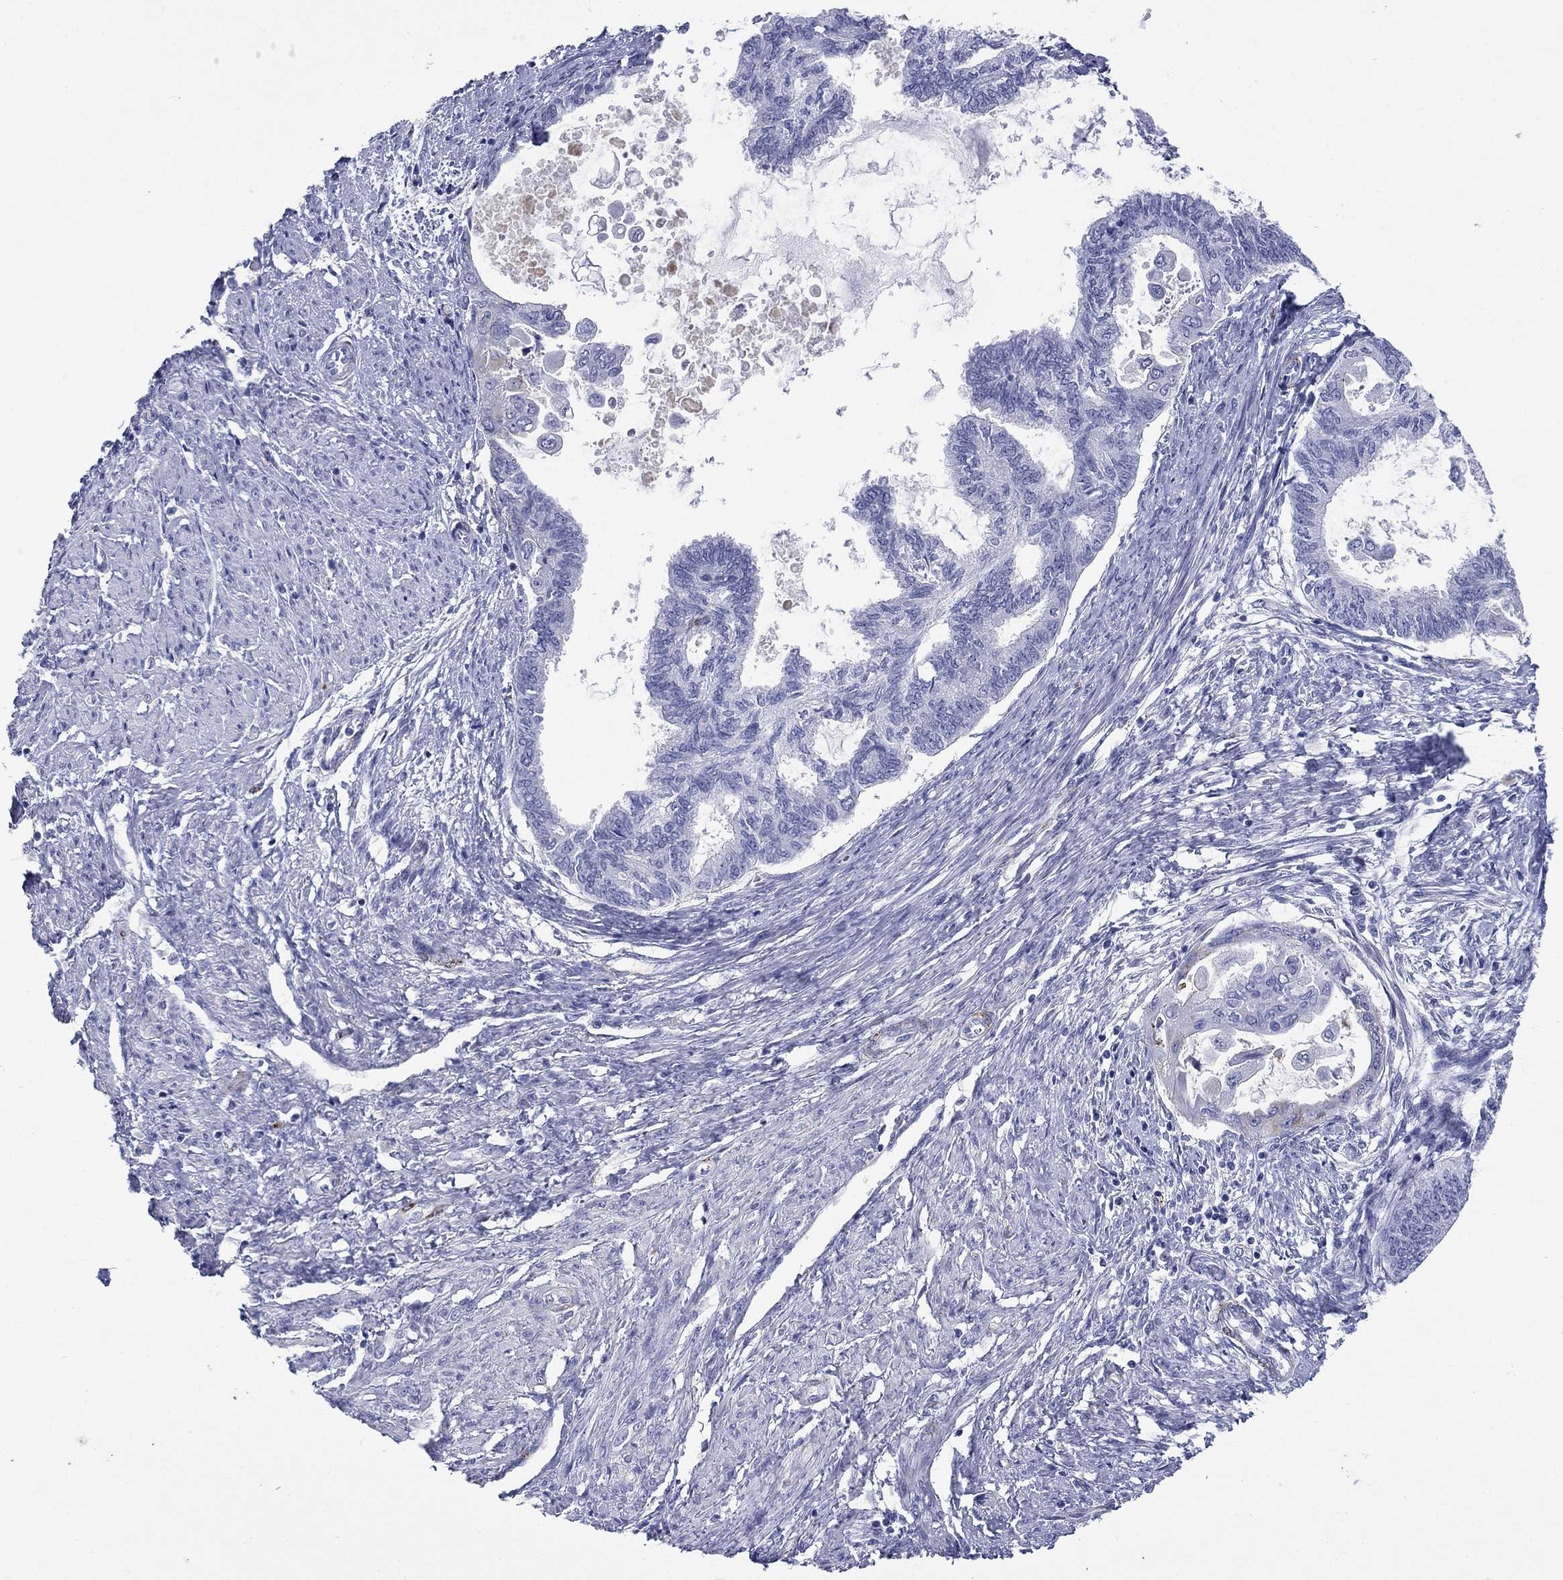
{"staining": {"intensity": "negative", "quantity": "none", "location": "none"}, "tissue": "endometrial cancer", "cell_type": "Tumor cells", "image_type": "cancer", "snomed": [{"axis": "morphology", "description": "Adenocarcinoma, NOS"}, {"axis": "topography", "description": "Endometrium"}], "caption": "High magnification brightfield microscopy of endometrial cancer stained with DAB (3,3'-diaminobenzidine) (brown) and counterstained with hematoxylin (blue): tumor cells show no significant staining.", "gene": "PTPRZ1", "patient": {"sex": "female", "age": 86}}